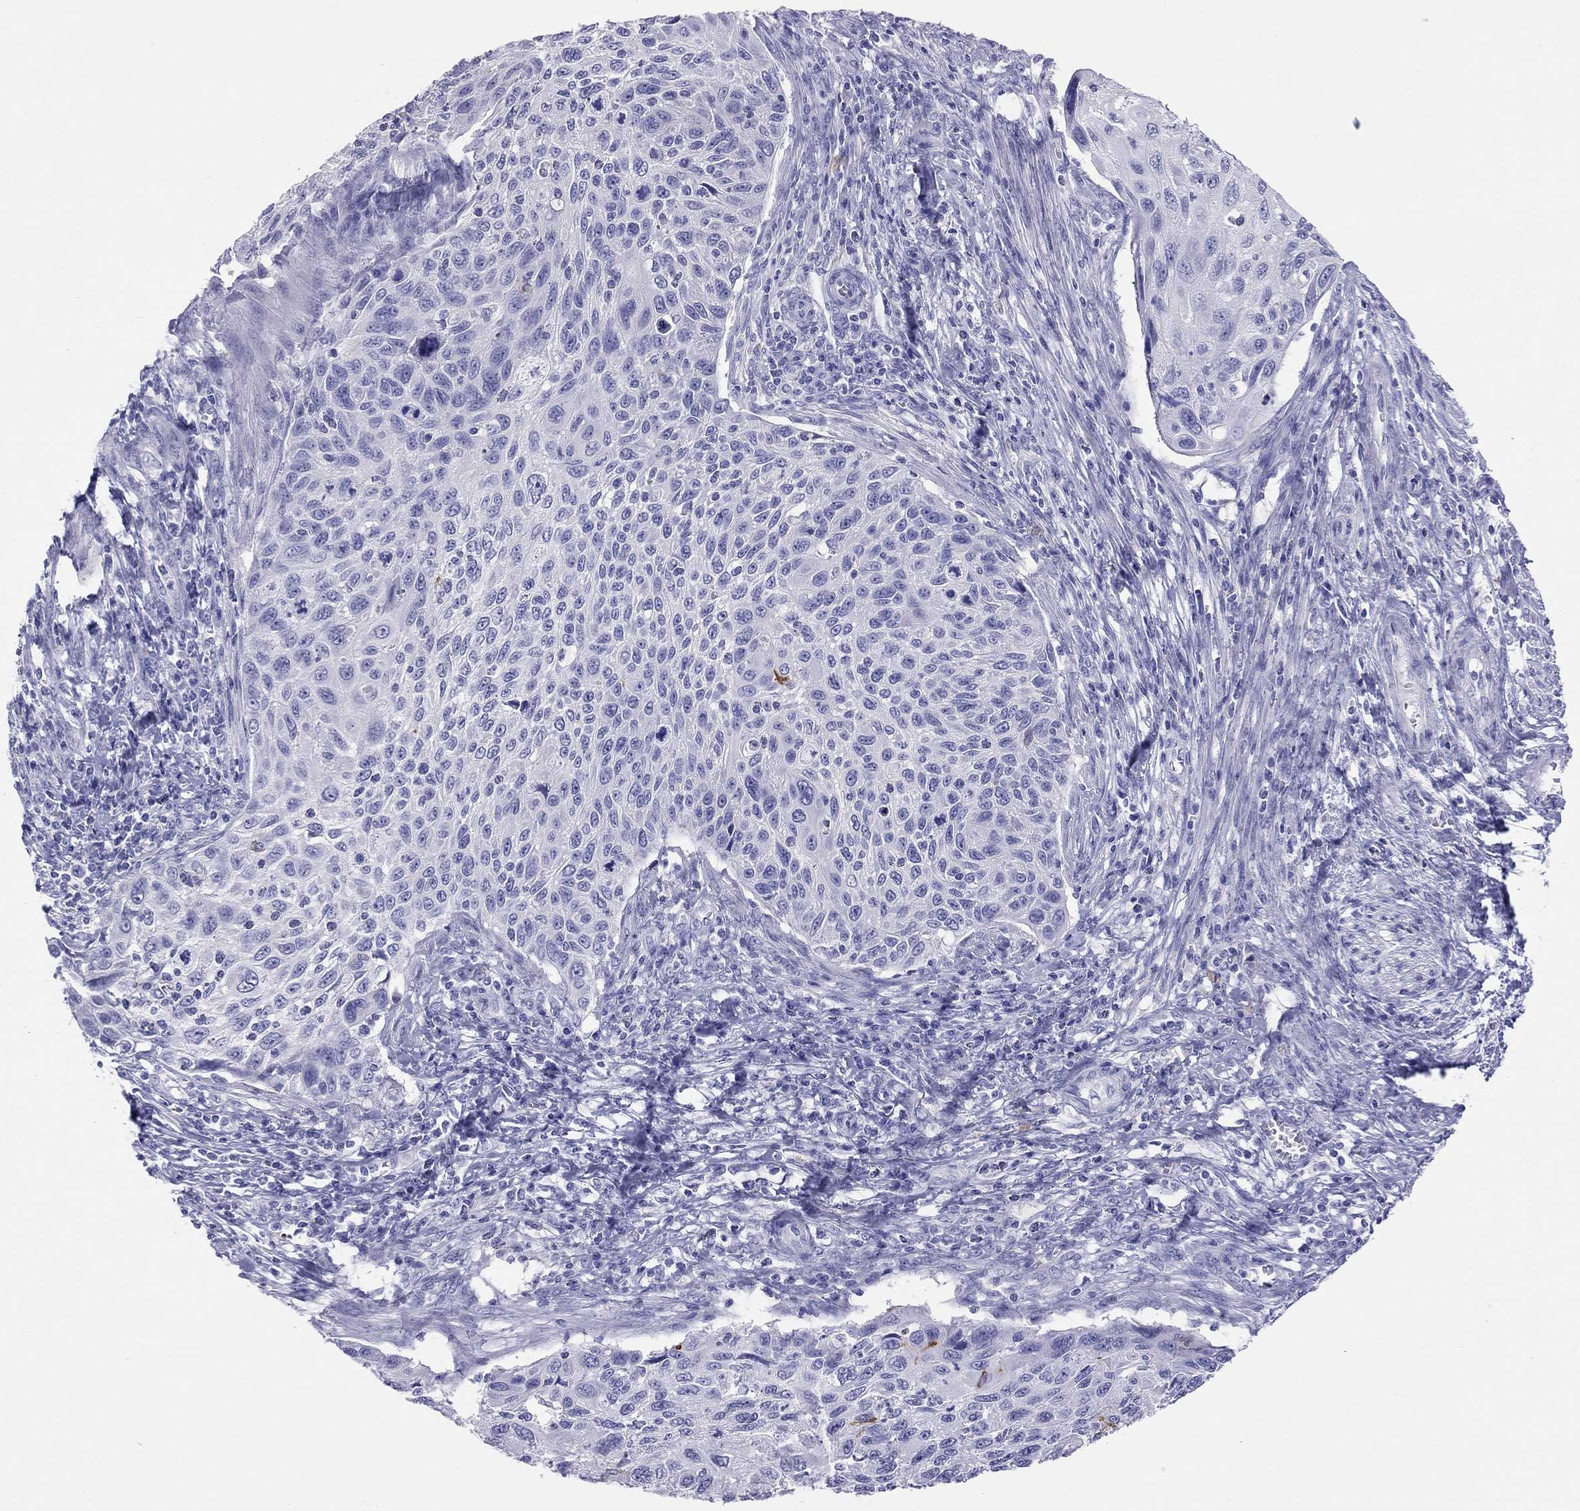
{"staining": {"intensity": "negative", "quantity": "none", "location": "none"}, "tissue": "cervical cancer", "cell_type": "Tumor cells", "image_type": "cancer", "snomed": [{"axis": "morphology", "description": "Squamous cell carcinoma, NOS"}, {"axis": "topography", "description": "Cervix"}], "caption": "This is a micrograph of immunohistochemistry (IHC) staining of squamous cell carcinoma (cervical), which shows no positivity in tumor cells. (Brightfield microscopy of DAB (3,3'-diaminobenzidine) immunohistochemistry (IHC) at high magnification).", "gene": "HLA-DQB2", "patient": {"sex": "female", "age": 70}}